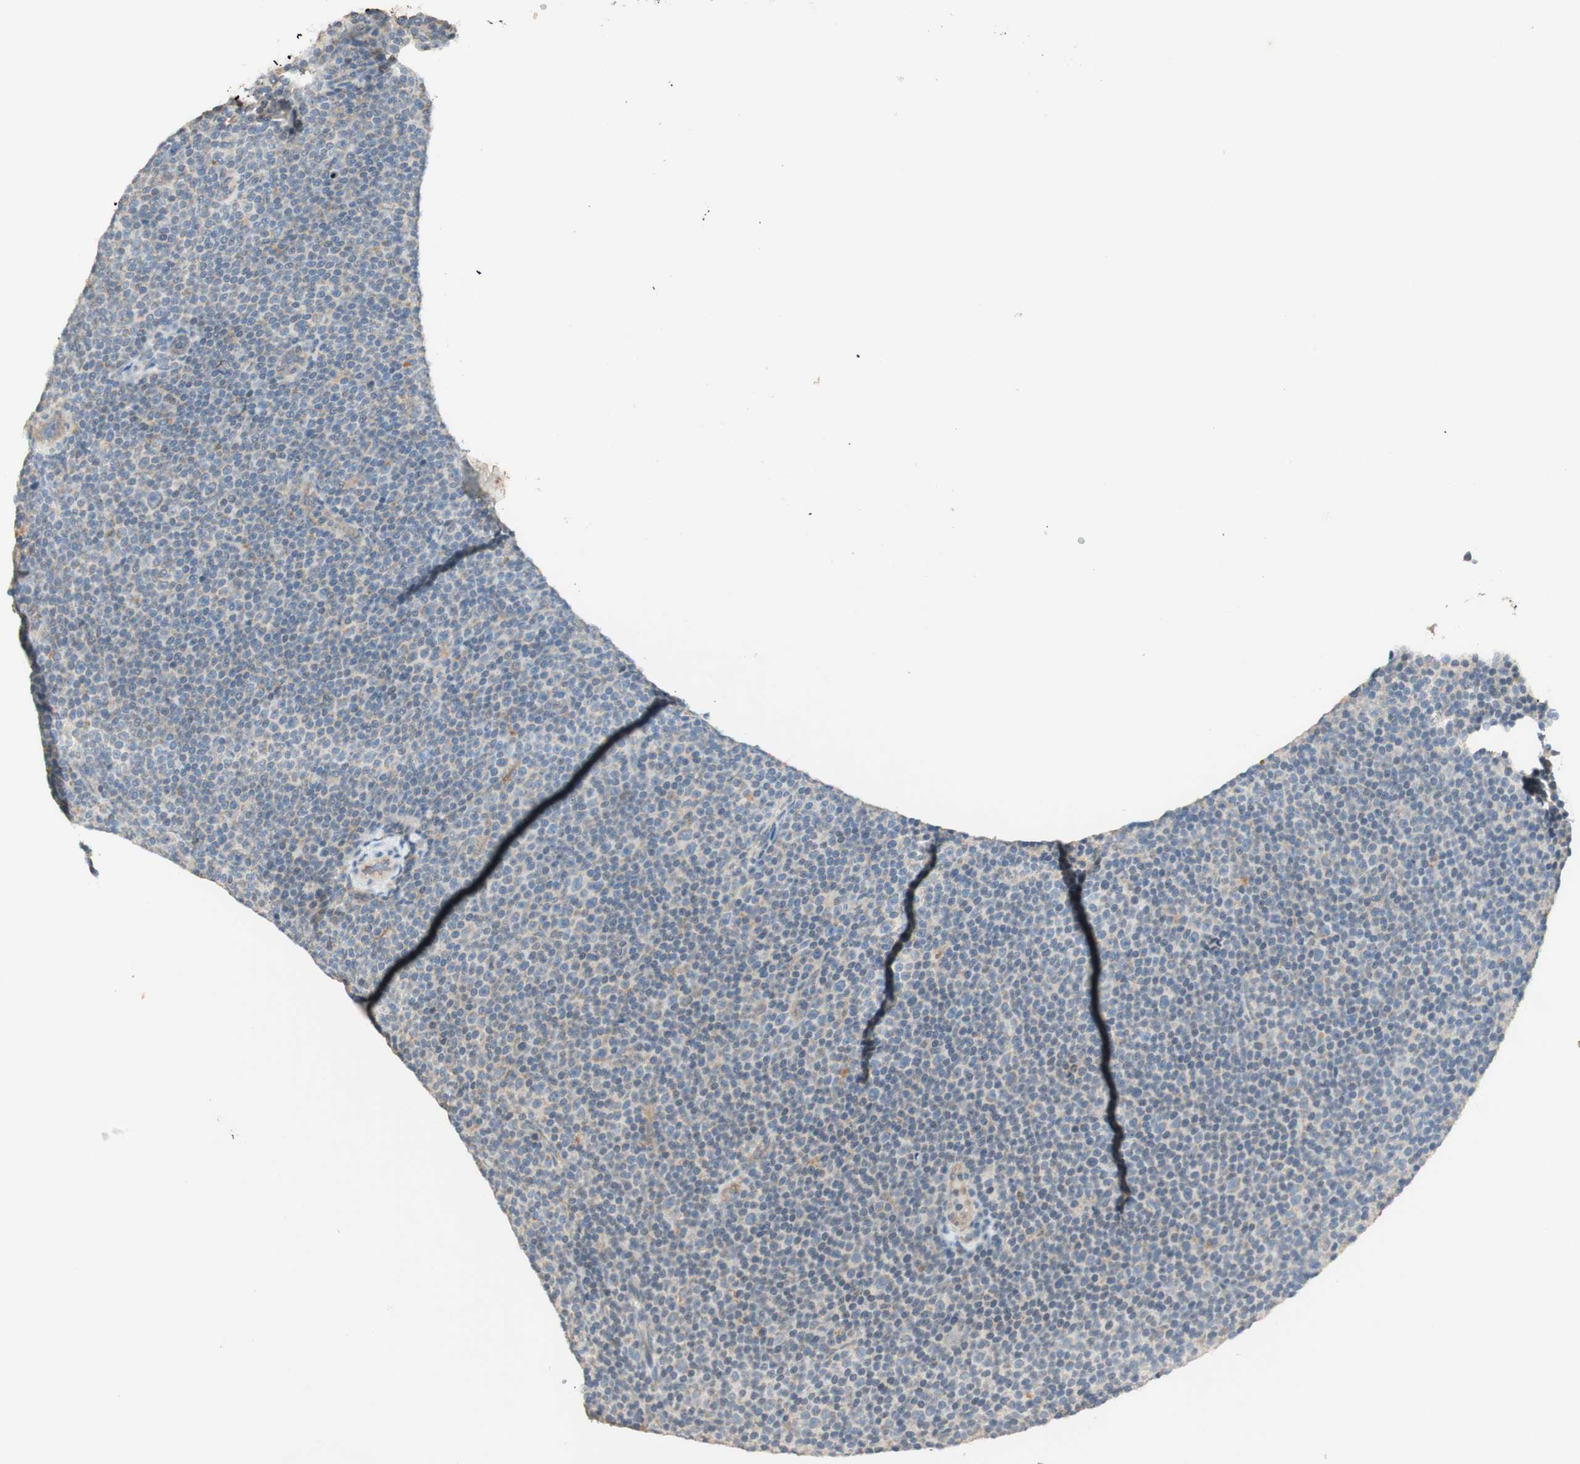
{"staining": {"intensity": "weak", "quantity": "<25%", "location": "cytoplasmic/membranous"}, "tissue": "lymphoma", "cell_type": "Tumor cells", "image_type": "cancer", "snomed": [{"axis": "morphology", "description": "Malignant lymphoma, non-Hodgkin's type, Low grade"}, {"axis": "topography", "description": "Lymph node"}], "caption": "DAB immunohistochemical staining of low-grade malignant lymphoma, non-Hodgkin's type exhibits no significant positivity in tumor cells.", "gene": "CLCN2", "patient": {"sex": "female", "age": 67}}